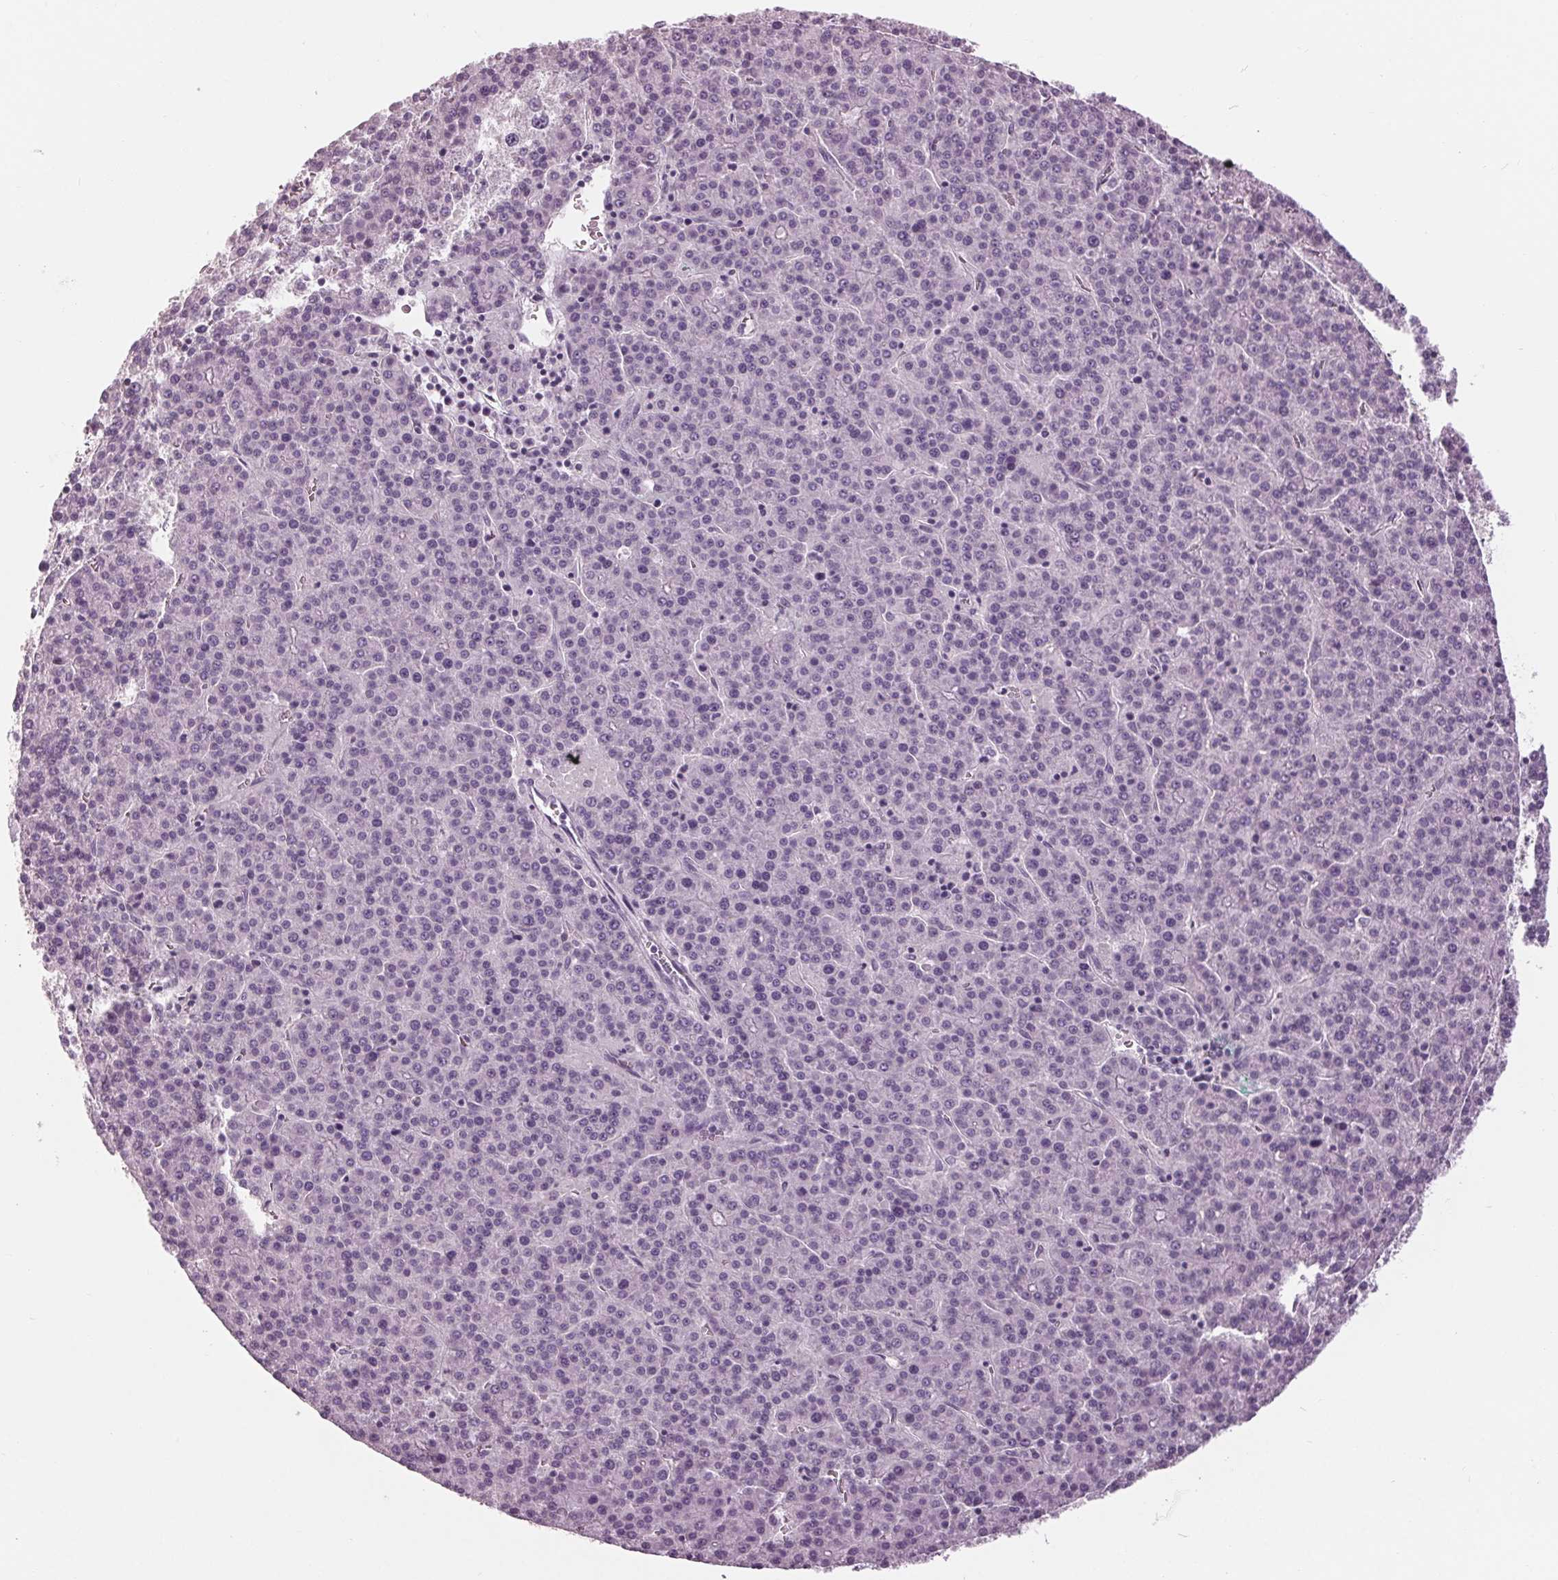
{"staining": {"intensity": "negative", "quantity": "none", "location": "none"}, "tissue": "liver cancer", "cell_type": "Tumor cells", "image_type": "cancer", "snomed": [{"axis": "morphology", "description": "Carcinoma, Hepatocellular, NOS"}, {"axis": "topography", "description": "Liver"}], "caption": "Hepatocellular carcinoma (liver) stained for a protein using immunohistochemistry shows no expression tumor cells.", "gene": "TNNC2", "patient": {"sex": "female", "age": 58}}